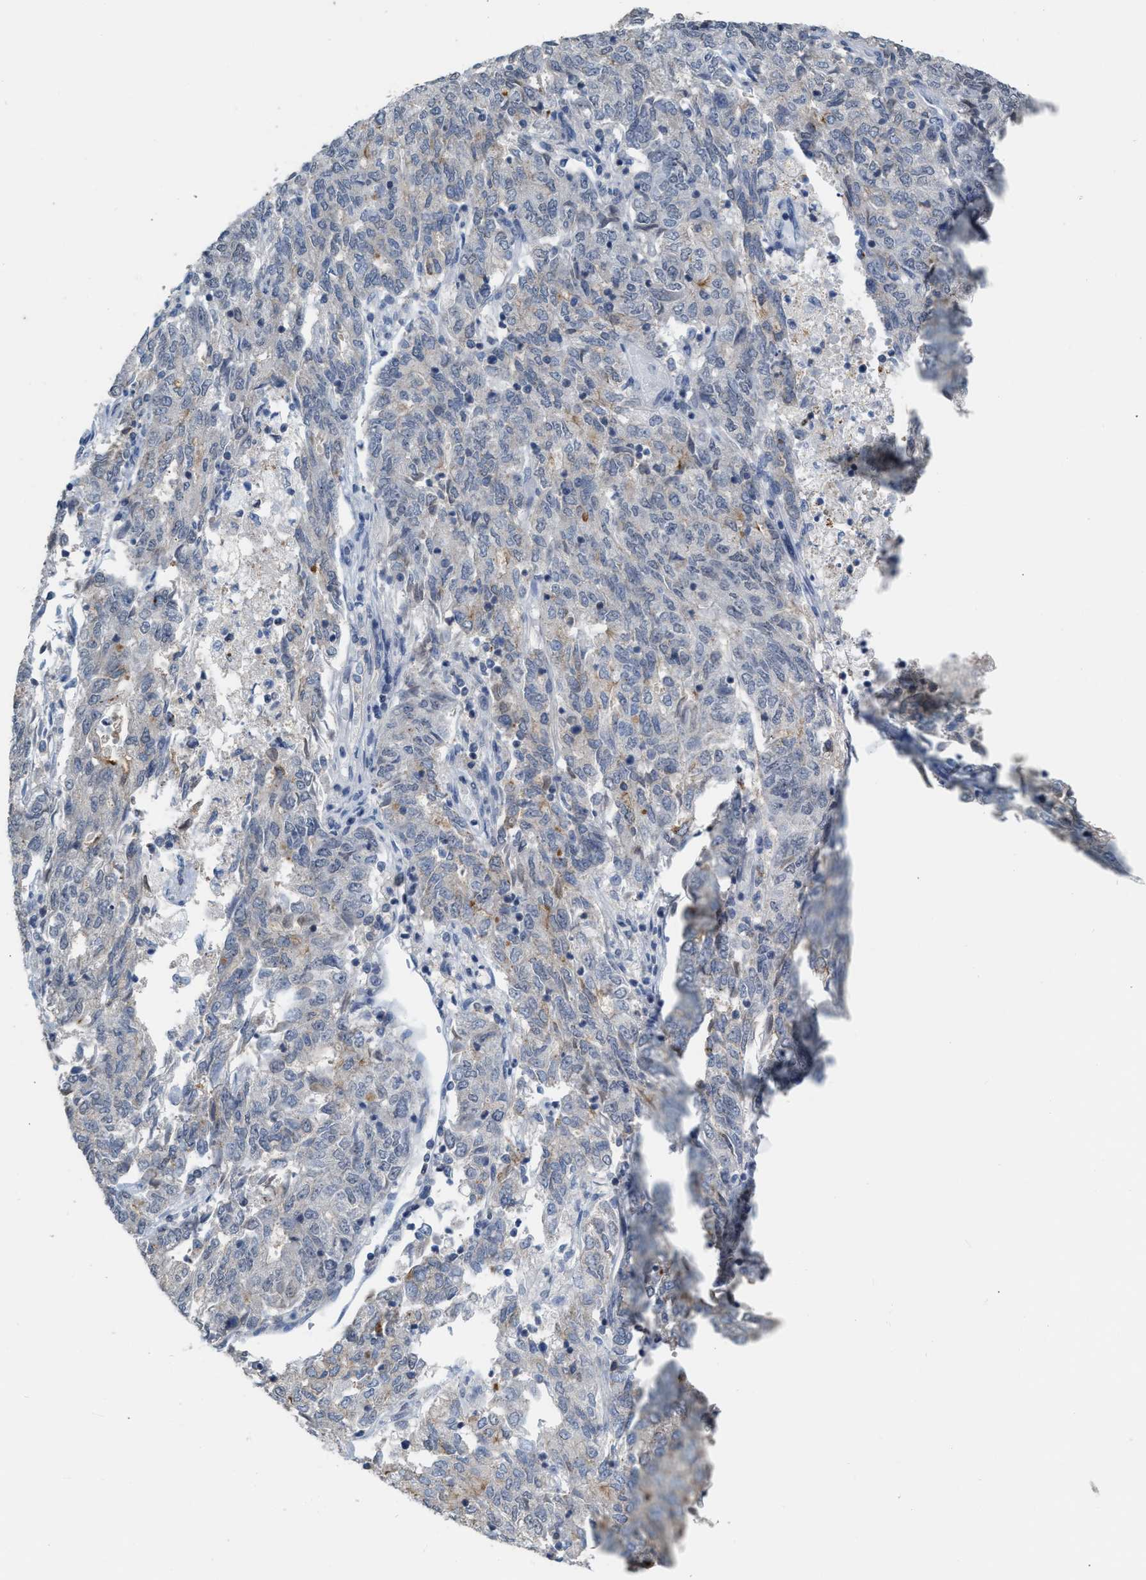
{"staining": {"intensity": "weak", "quantity": "<25%", "location": "cytoplasmic/membranous"}, "tissue": "endometrial cancer", "cell_type": "Tumor cells", "image_type": "cancer", "snomed": [{"axis": "morphology", "description": "Adenocarcinoma, NOS"}, {"axis": "topography", "description": "Endometrium"}], "caption": "The immunohistochemistry photomicrograph has no significant staining in tumor cells of adenocarcinoma (endometrial) tissue.", "gene": "BAIAP2L1", "patient": {"sex": "female", "age": 80}}